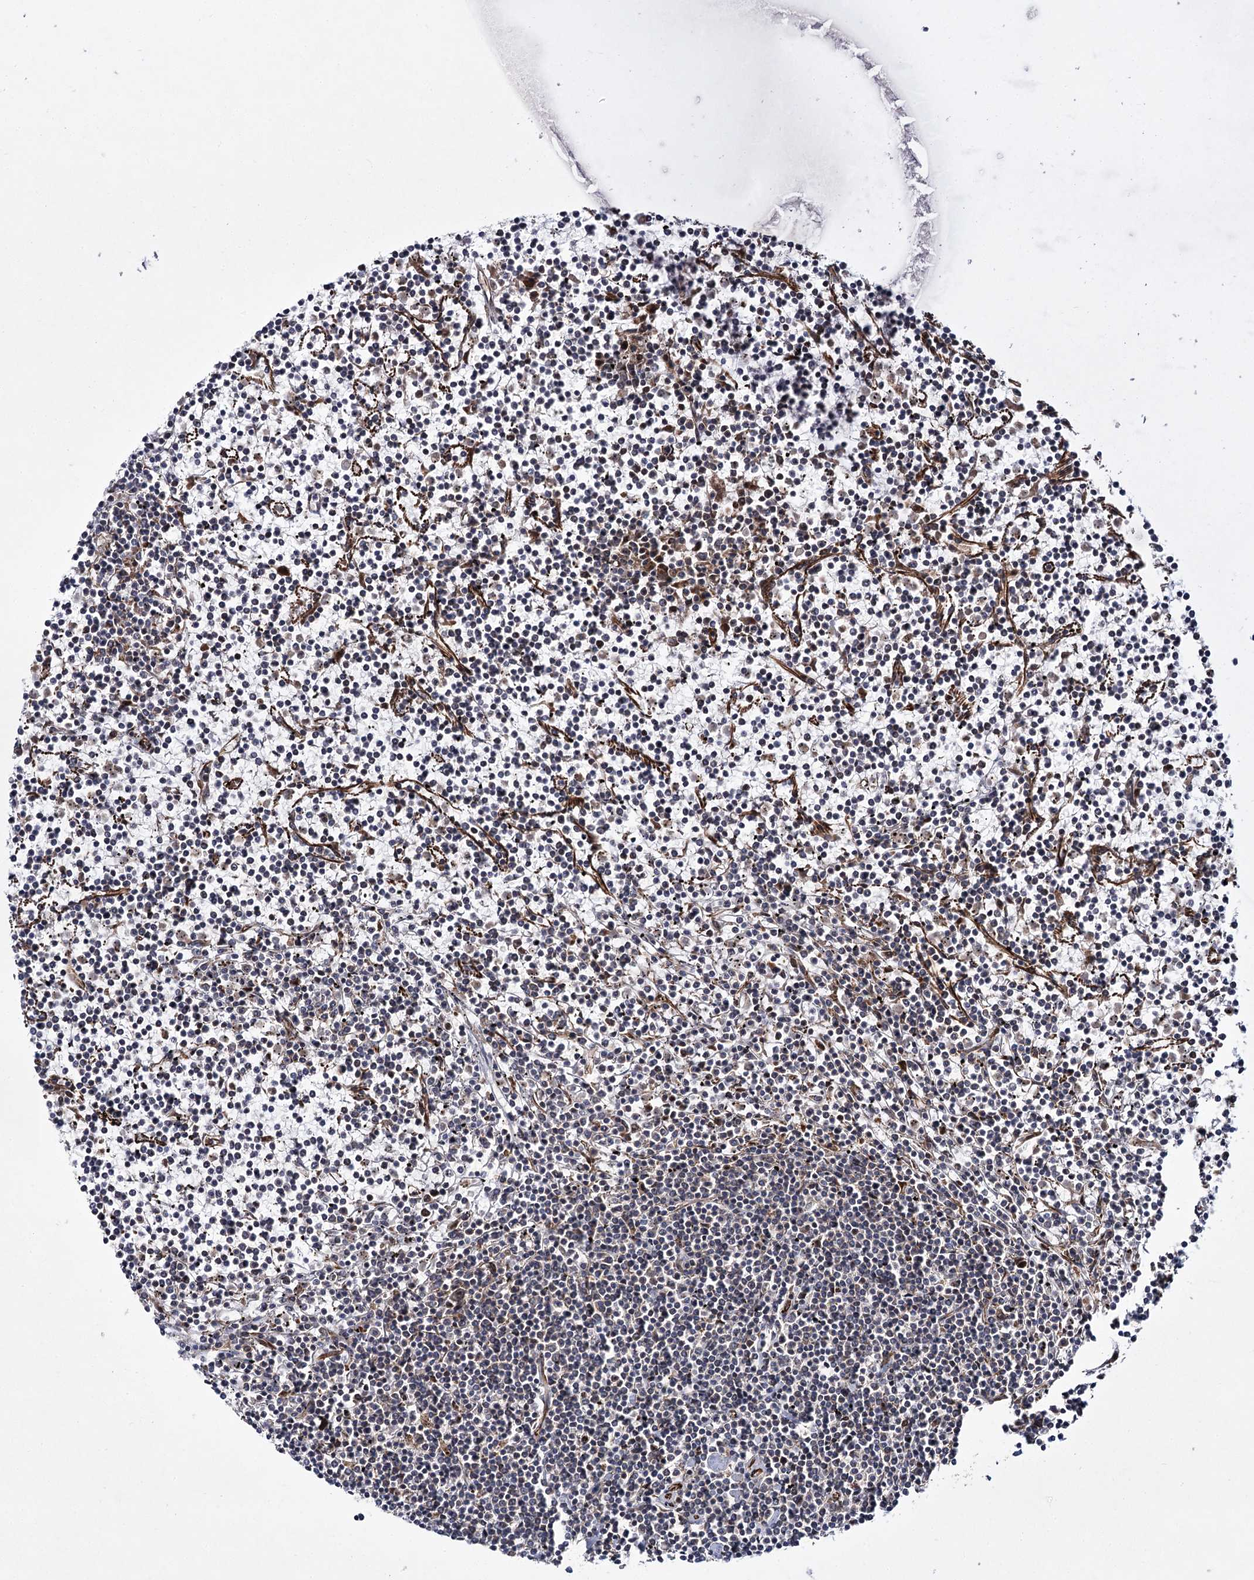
{"staining": {"intensity": "negative", "quantity": "none", "location": "none"}, "tissue": "lymphoma", "cell_type": "Tumor cells", "image_type": "cancer", "snomed": [{"axis": "morphology", "description": "Malignant lymphoma, non-Hodgkin's type, Low grade"}, {"axis": "topography", "description": "Spleen"}], "caption": "Immunohistochemistry histopathology image of neoplastic tissue: low-grade malignant lymphoma, non-Hodgkin's type stained with DAB (3,3'-diaminobenzidine) displays no significant protein positivity in tumor cells.", "gene": "HECTD2", "patient": {"sex": "female", "age": 19}}